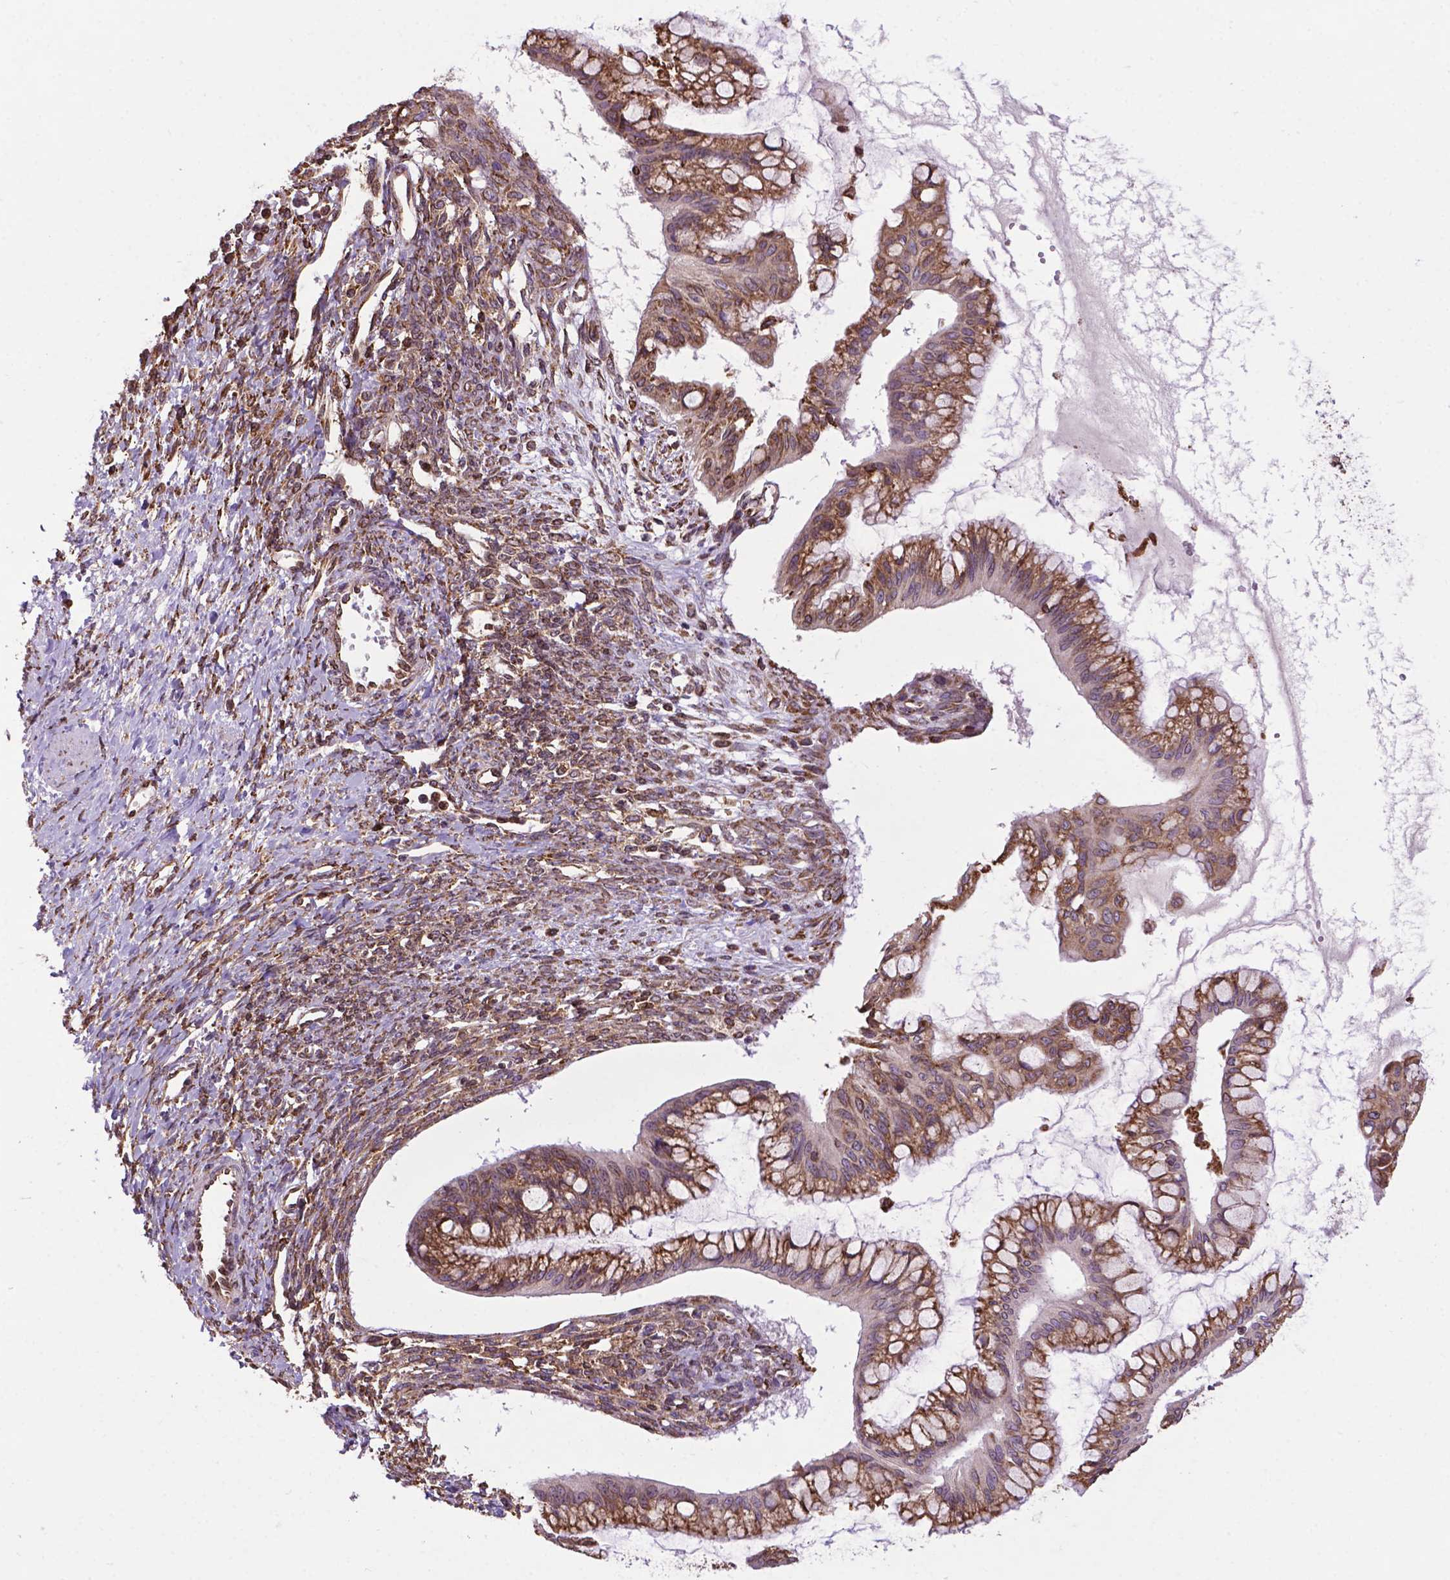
{"staining": {"intensity": "moderate", "quantity": ">75%", "location": "cytoplasmic/membranous"}, "tissue": "ovarian cancer", "cell_type": "Tumor cells", "image_type": "cancer", "snomed": [{"axis": "morphology", "description": "Cystadenocarcinoma, mucinous, NOS"}, {"axis": "topography", "description": "Ovary"}], "caption": "Immunohistochemistry histopathology image of neoplastic tissue: human mucinous cystadenocarcinoma (ovarian) stained using immunohistochemistry demonstrates medium levels of moderate protein expression localized specifically in the cytoplasmic/membranous of tumor cells, appearing as a cytoplasmic/membranous brown color.", "gene": "GANAB", "patient": {"sex": "female", "age": 73}}